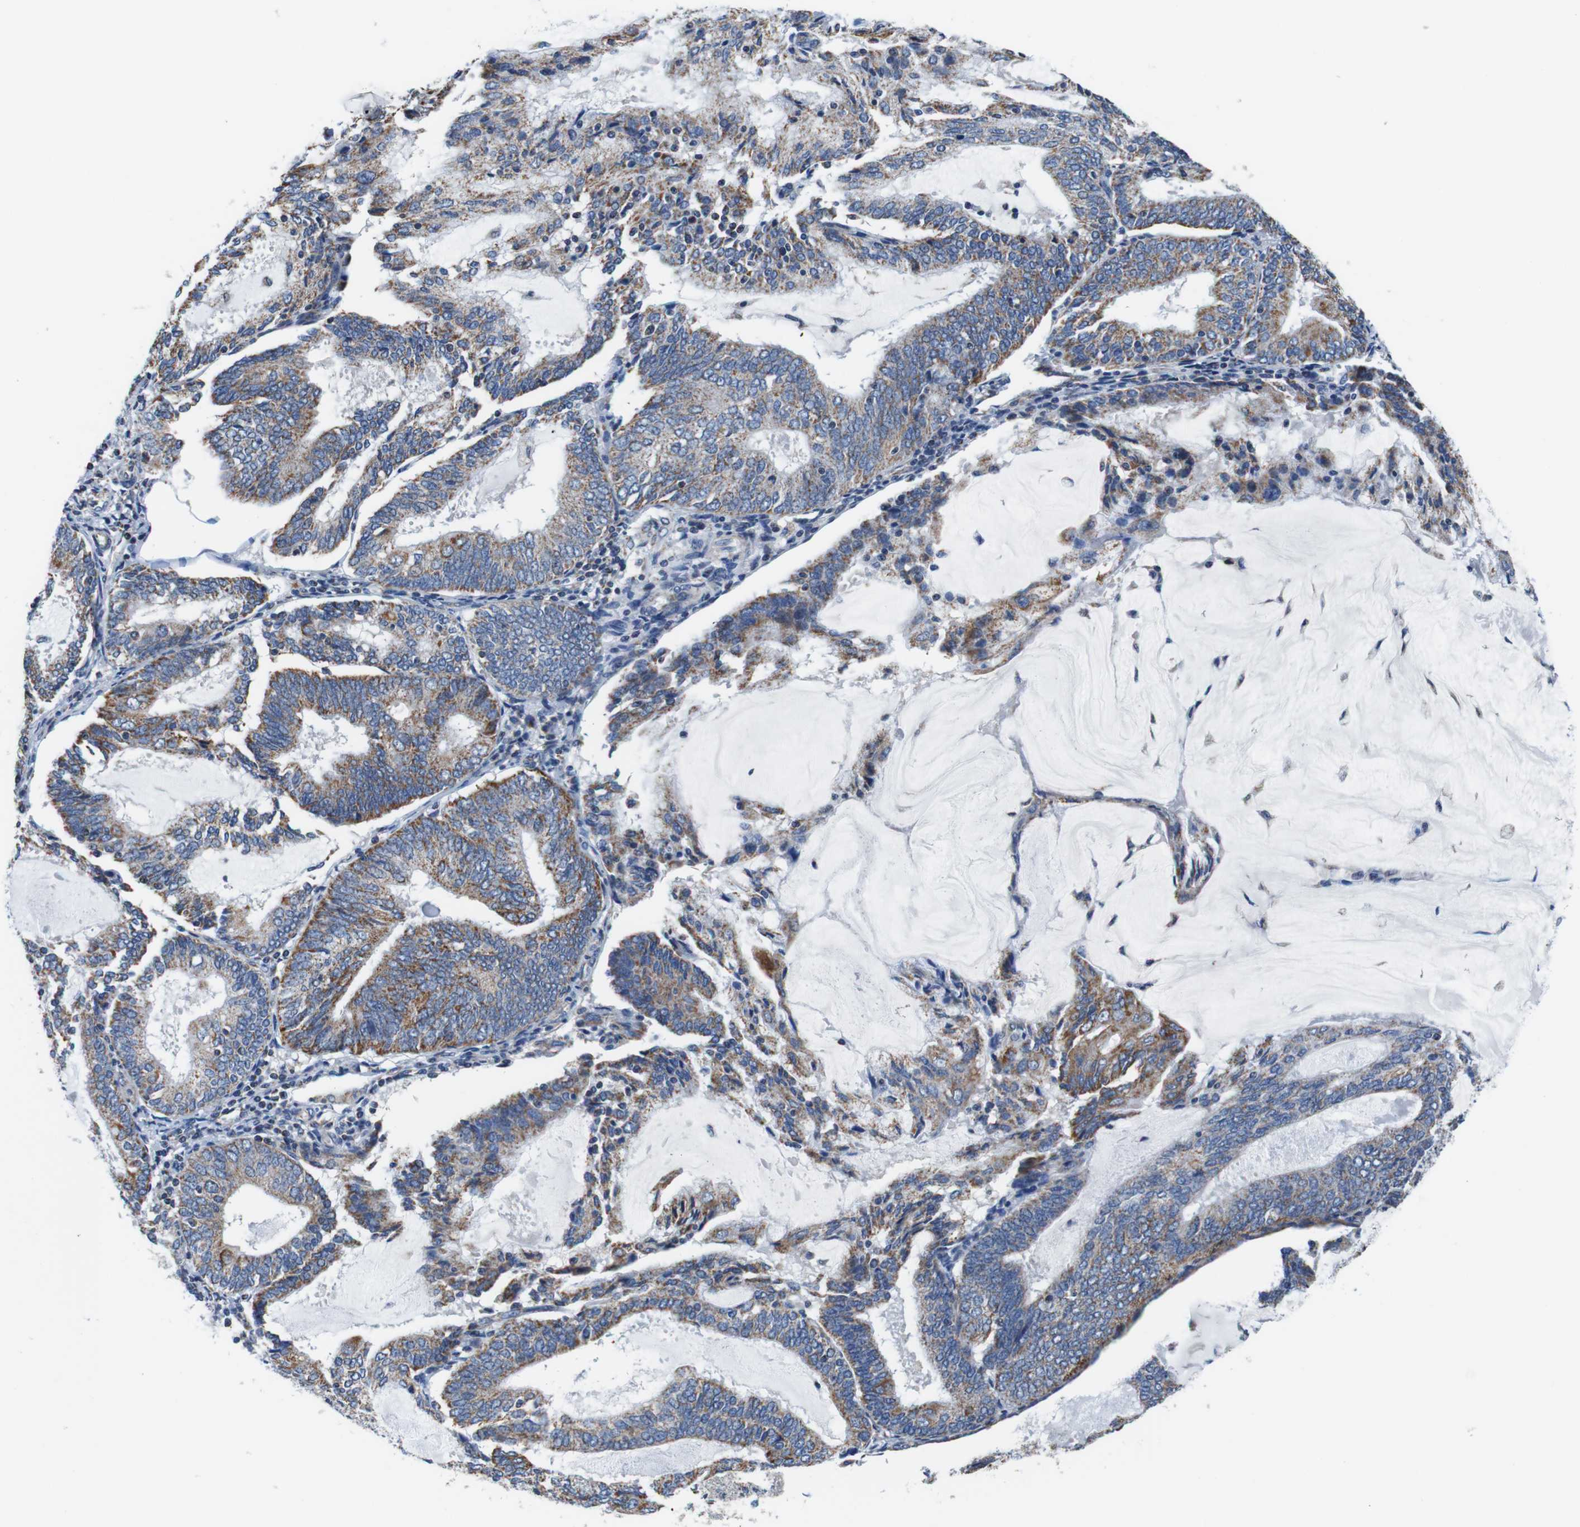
{"staining": {"intensity": "moderate", "quantity": "25%-75%", "location": "cytoplasmic/membranous"}, "tissue": "endometrial cancer", "cell_type": "Tumor cells", "image_type": "cancer", "snomed": [{"axis": "morphology", "description": "Adenocarcinoma, NOS"}, {"axis": "topography", "description": "Endometrium"}], "caption": "Endometrial cancer (adenocarcinoma) stained with immunohistochemistry shows moderate cytoplasmic/membranous positivity in approximately 25%-75% of tumor cells. The staining is performed using DAB (3,3'-diaminobenzidine) brown chromogen to label protein expression. The nuclei are counter-stained blue using hematoxylin.", "gene": "LRP4", "patient": {"sex": "female", "age": 81}}